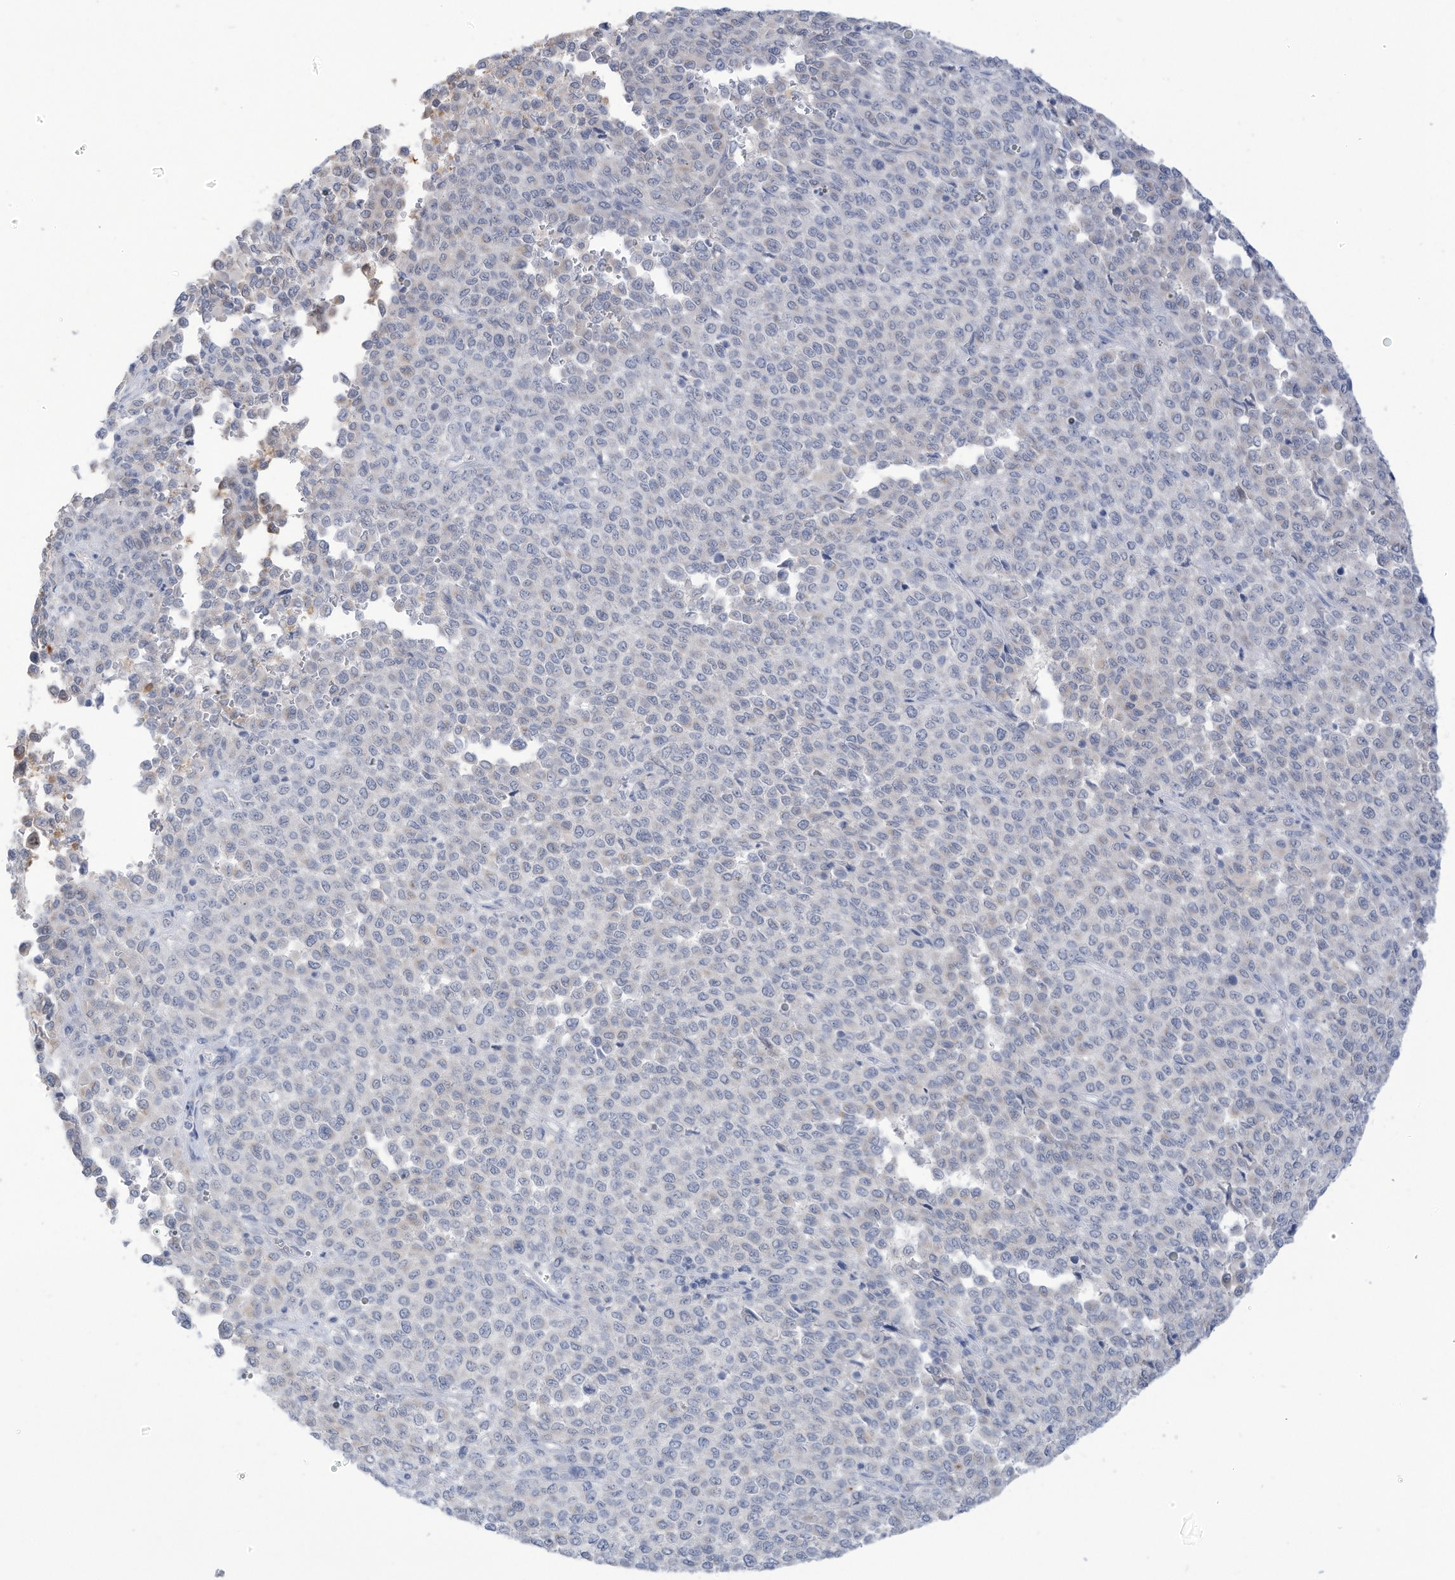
{"staining": {"intensity": "negative", "quantity": "none", "location": "none"}, "tissue": "melanoma", "cell_type": "Tumor cells", "image_type": "cancer", "snomed": [{"axis": "morphology", "description": "Malignant melanoma, Metastatic site"}, {"axis": "topography", "description": "Pancreas"}], "caption": "Immunohistochemistry (IHC) micrograph of neoplastic tissue: melanoma stained with DAB shows no significant protein expression in tumor cells. (DAB IHC visualized using brightfield microscopy, high magnification).", "gene": "OGT", "patient": {"sex": "female", "age": 30}}